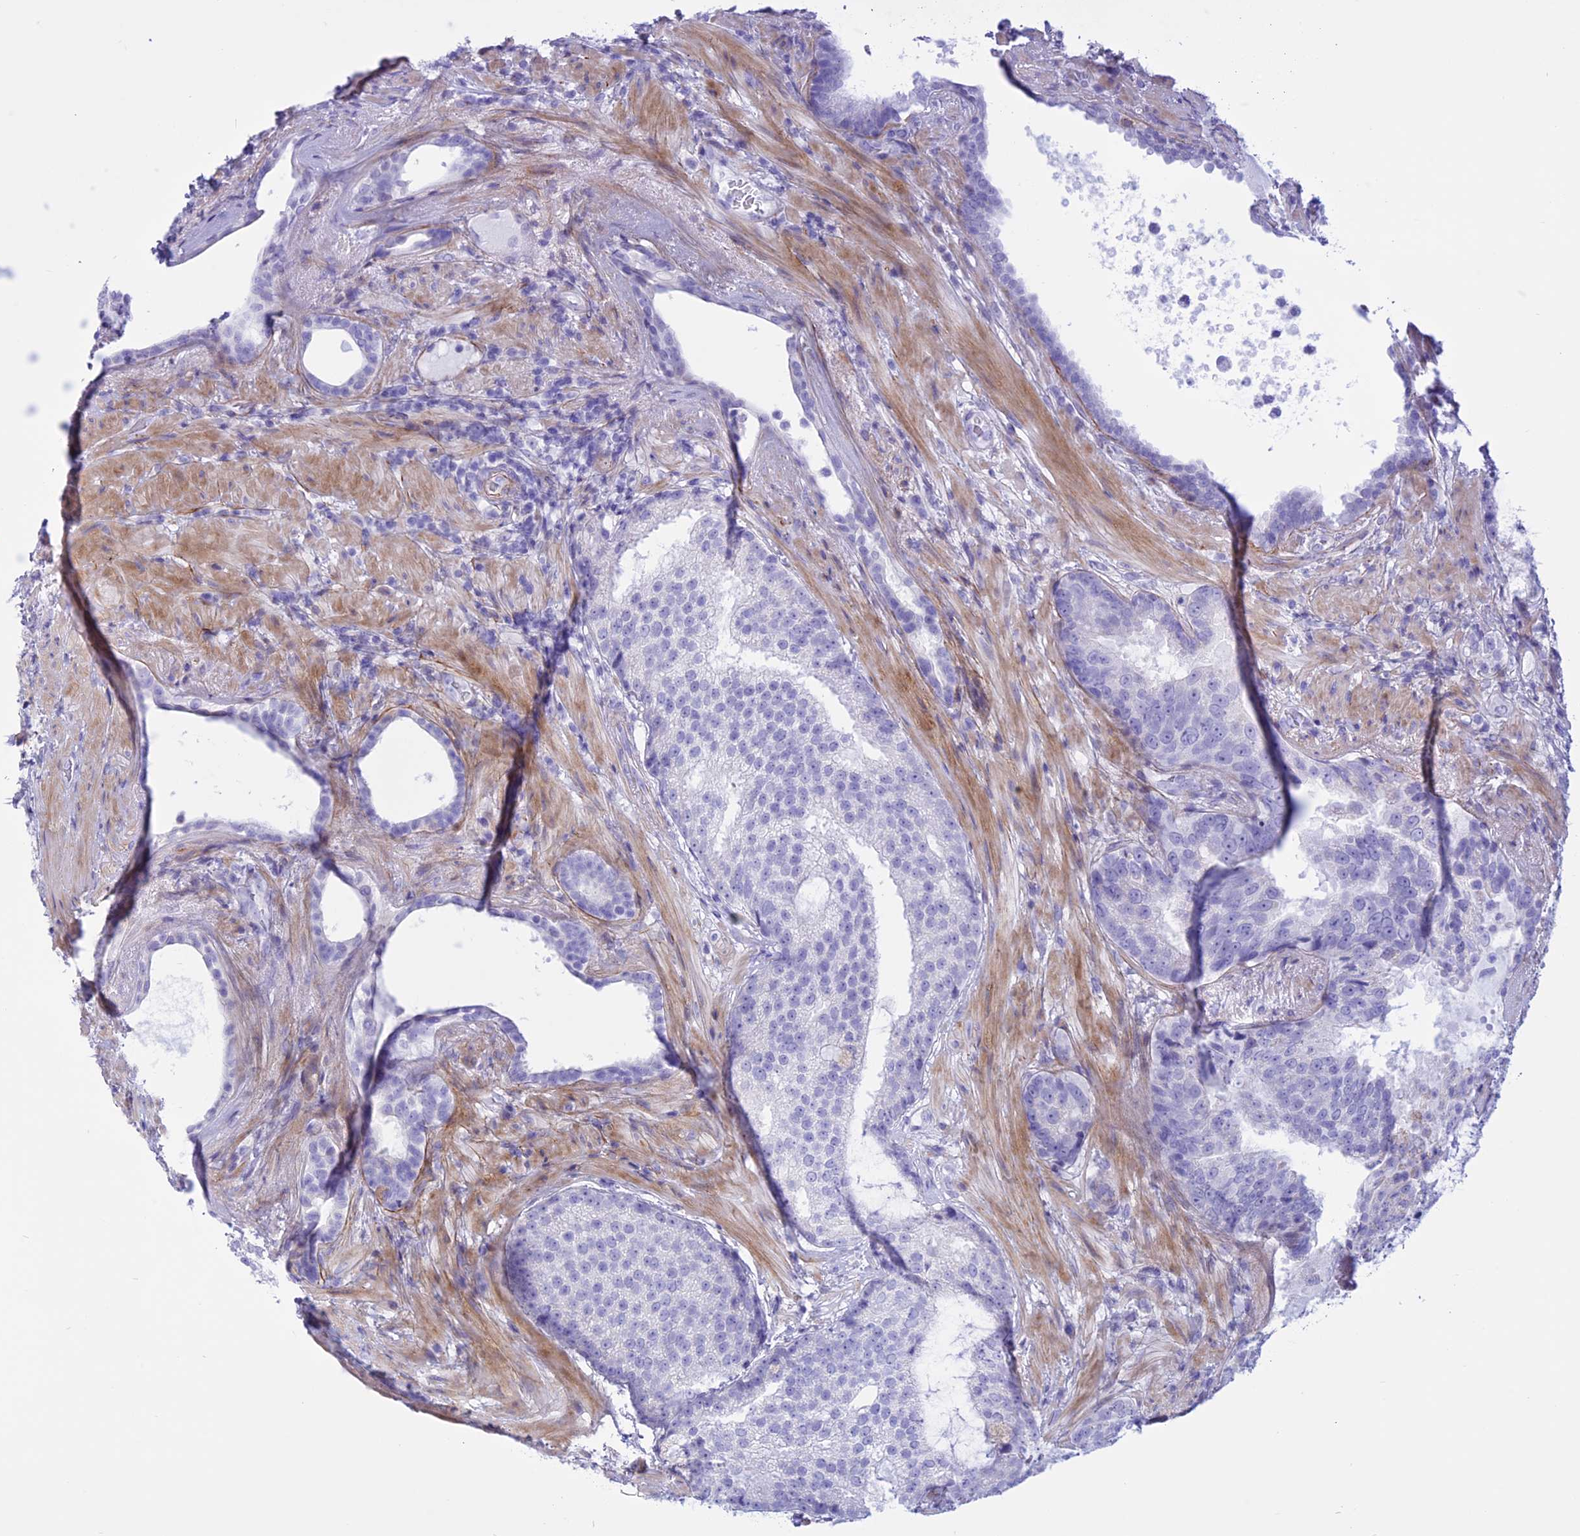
{"staining": {"intensity": "negative", "quantity": "none", "location": "none"}, "tissue": "prostate cancer", "cell_type": "Tumor cells", "image_type": "cancer", "snomed": [{"axis": "morphology", "description": "Adenocarcinoma, High grade"}, {"axis": "topography", "description": "Prostate"}], "caption": "Tumor cells are negative for protein expression in human prostate cancer (high-grade adenocarcinoma). (Stains: DAB (3,3'-diaminobenzidine) IHC with hematoxylin counter stain, Microscopy: brightfield microscopy at high magnification).", "gene": "SPHKAP", "patient": {"sex": "male", "age": 67}}